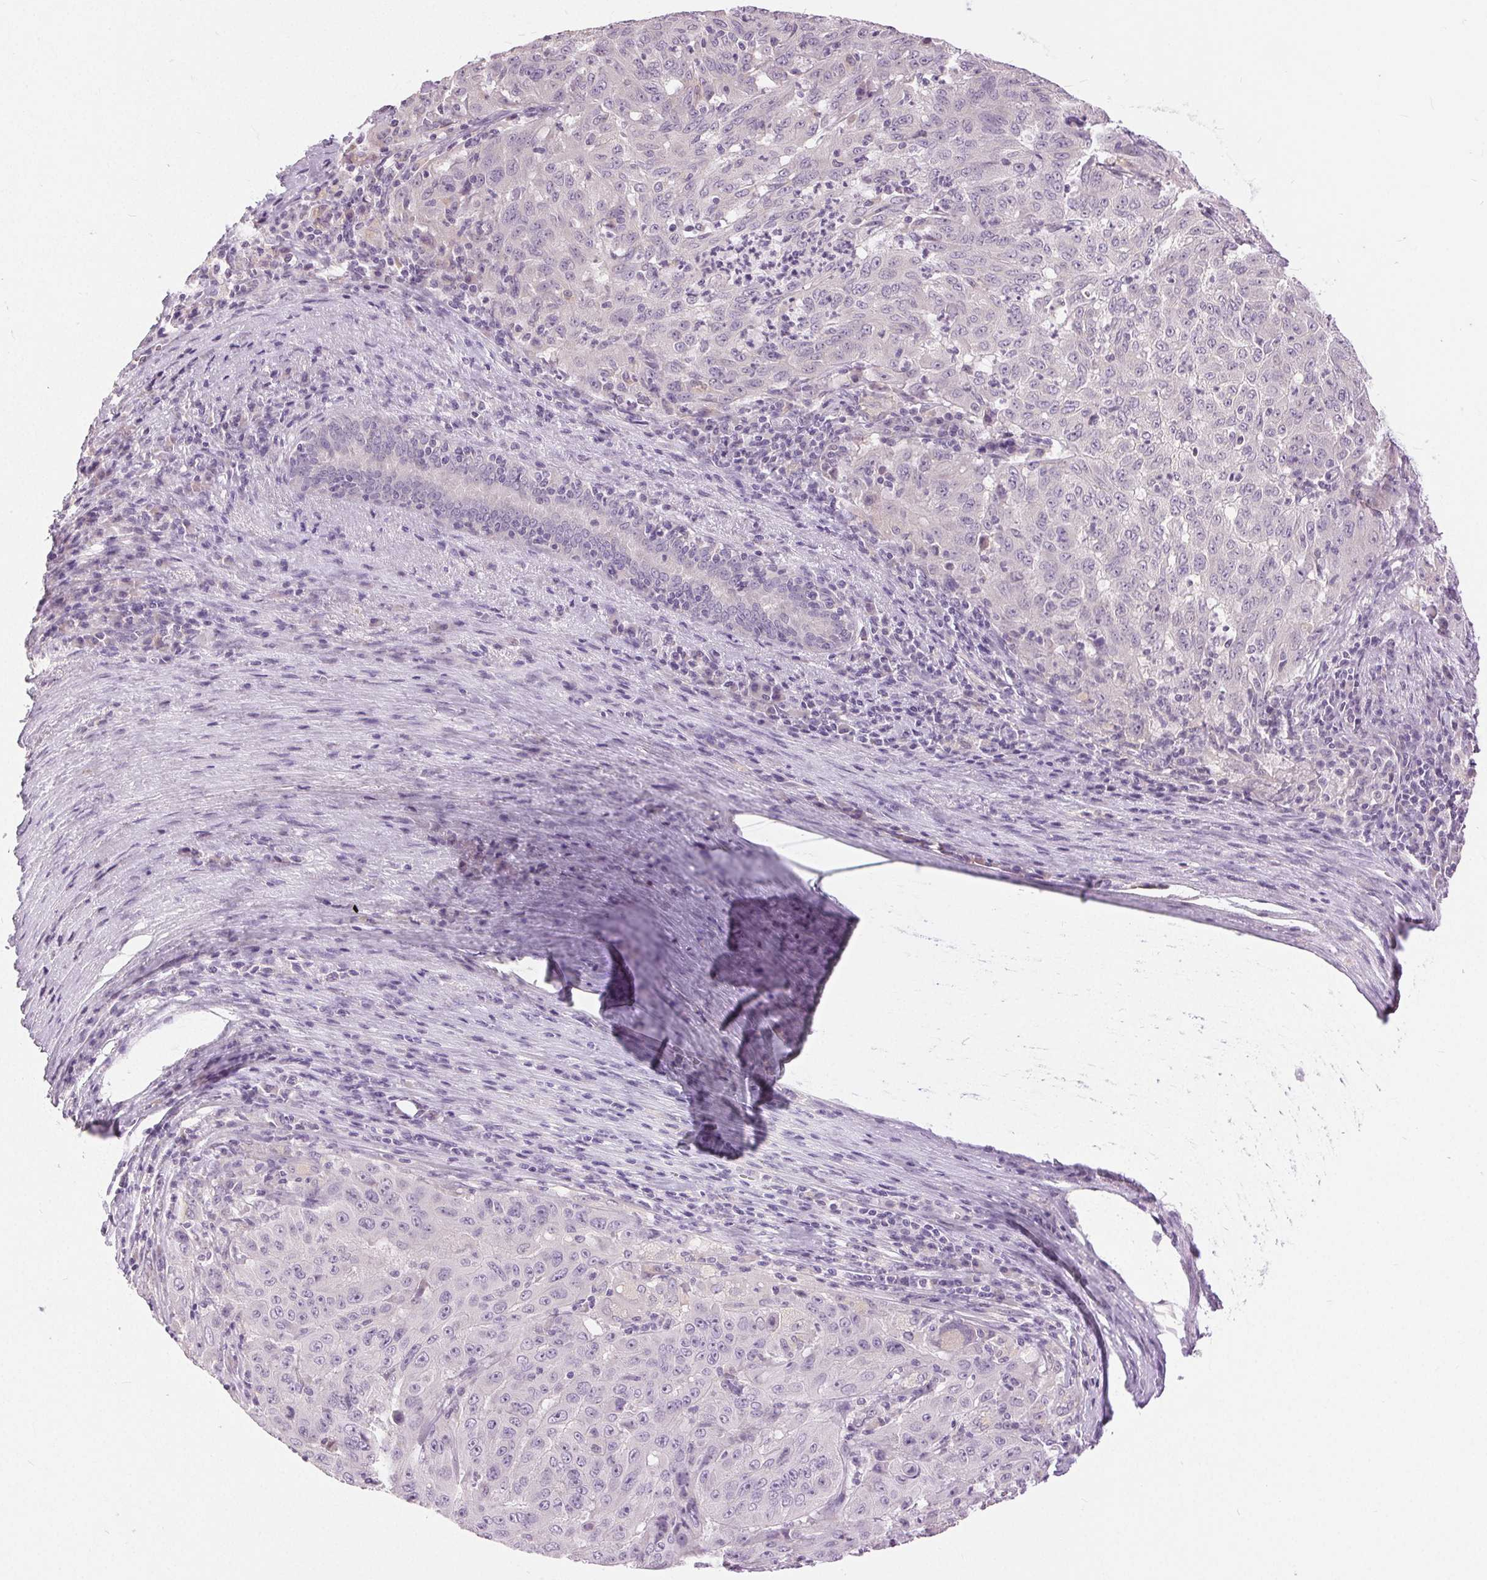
{"staining": {"intensity": "negative", "quantity": "none", "location": "none"}, "tissue": "pancreatic cancer", "cell_type": "Tumor cells", "image_type": "cancer", "snomed": [{"axis": "morphology", "description": "Adenocarcinoma, NOS"}, {"axis": "topography", "description": "Pancreas"}], "caption": "The immunohistochemistry (IHC) histopathology image has no significant staining in tumor cells of pancreatic adenocarcinoma tissue.", "gene": "DSG3", "patient": {"sex": "male", "age": 63}}